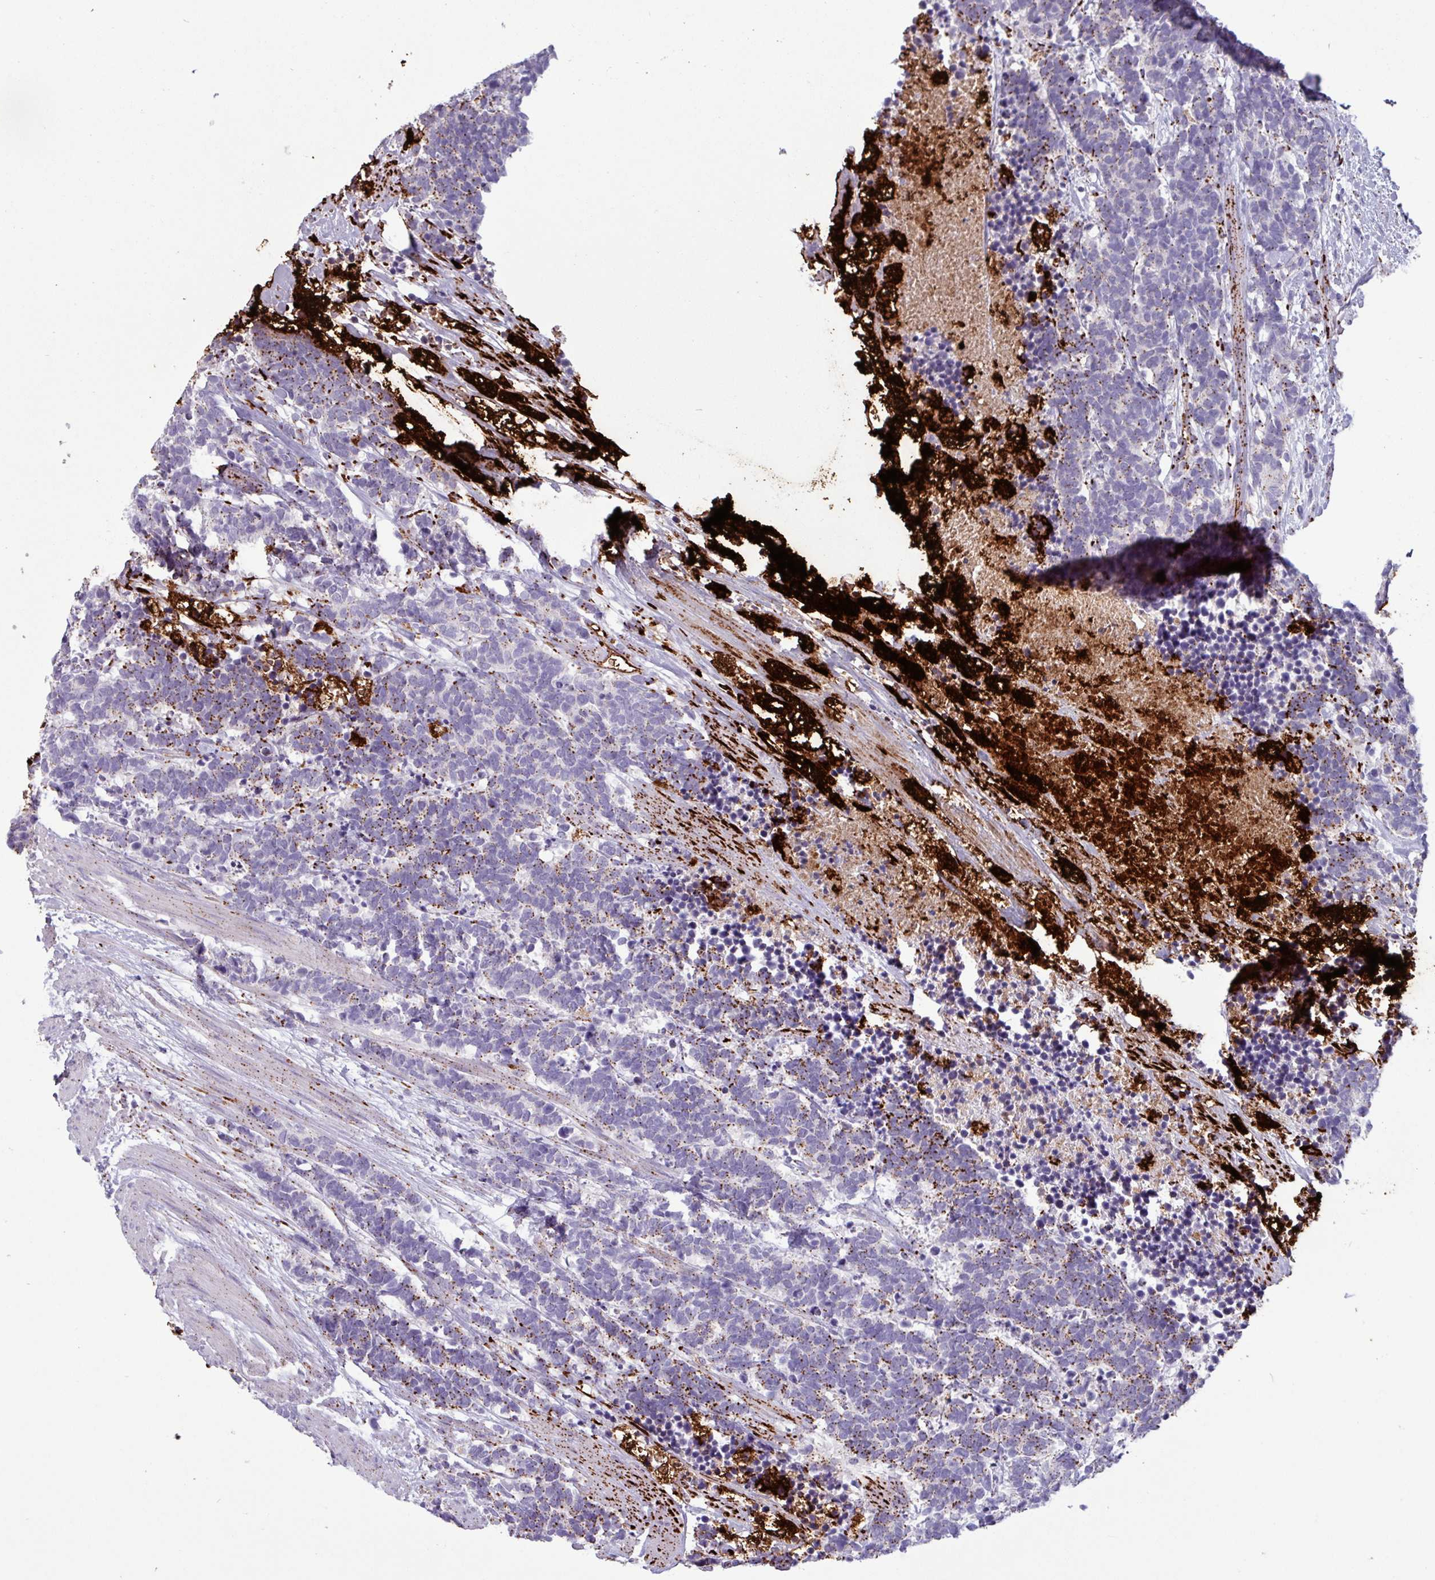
{"staining": {"intensity": "moderate", "quantity": "<25%", "location": "cytoplasmic/membranous"}, "tissue": "carcinoid", "cell_type": "Tumor cells", "image_type": "cancer", "snomed": [{"axis": "morphology", "description": "Carcinoma, NOS"}, {"axis": "morphology", "description": "Carcinoid, malignant, NOS"}, {"axis": "topography", "description": "Prostate"}], "caption": "This micrograph exhibits carcinoid stained with IHC to label a protein in brown. The cytoplasmic/membranous of tumor cells show moderate positivity for the protein. Nuclei are counter-stained blue.", "gene": "PLIN2", "patient": {"sex": "male", "age": 57}}